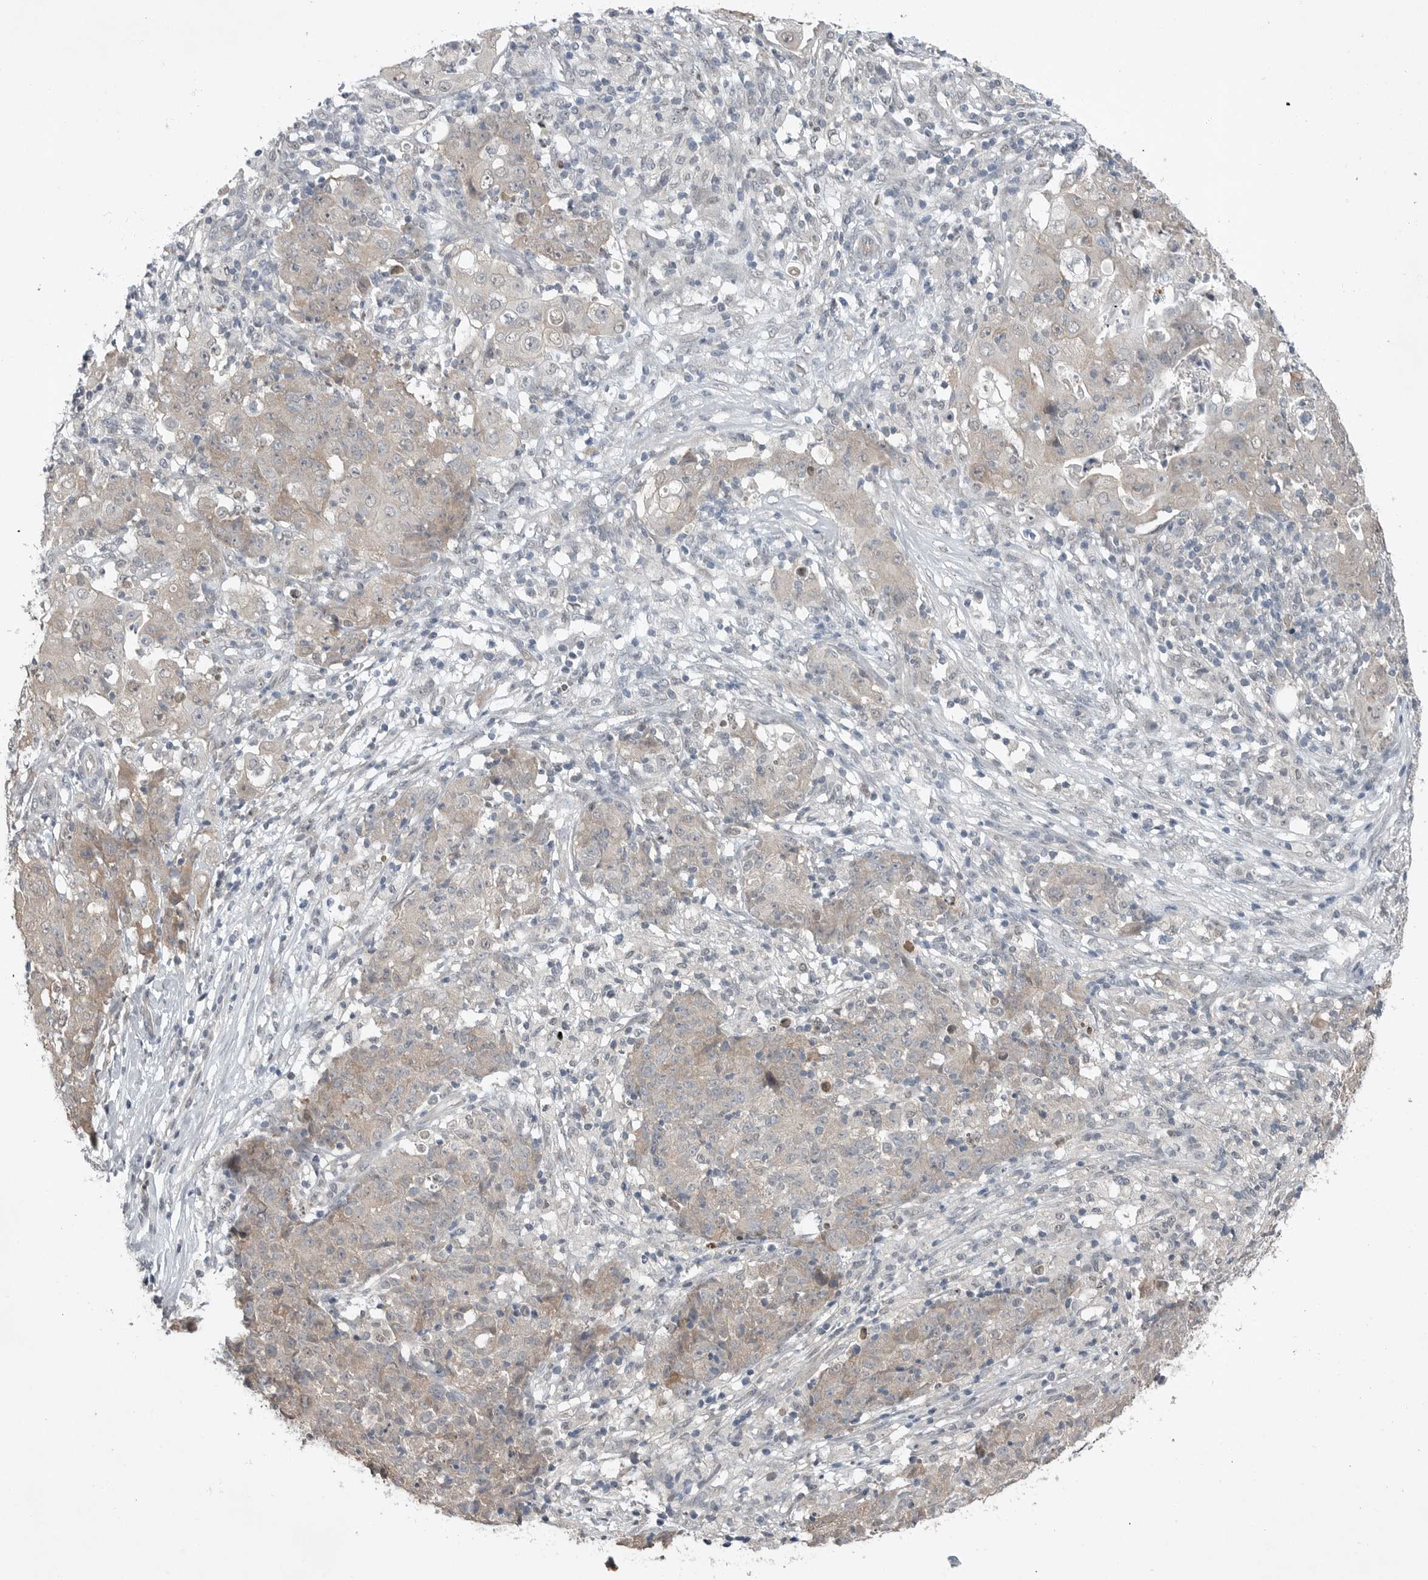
{"staining": {"intensity": "weak", "quantity": "<25%", "location": "cytoplasmic/membranous"}, "tissue": "ovarian cancer", "cell_type": "Tumor cells", "image_type": "cancer", "snomed": [{"axis": "morphology", "description": "Carcinoma, endometroid"}, {"axis": "topography", "description": "Ovary"}], "caption": "Immunohistochemical staining of human endometroid carcinoma (ovarian) reveals no significant staining in tumor cells.", "gene": "MFAP3L", "patient": {"sex": "female", "age": 42}}